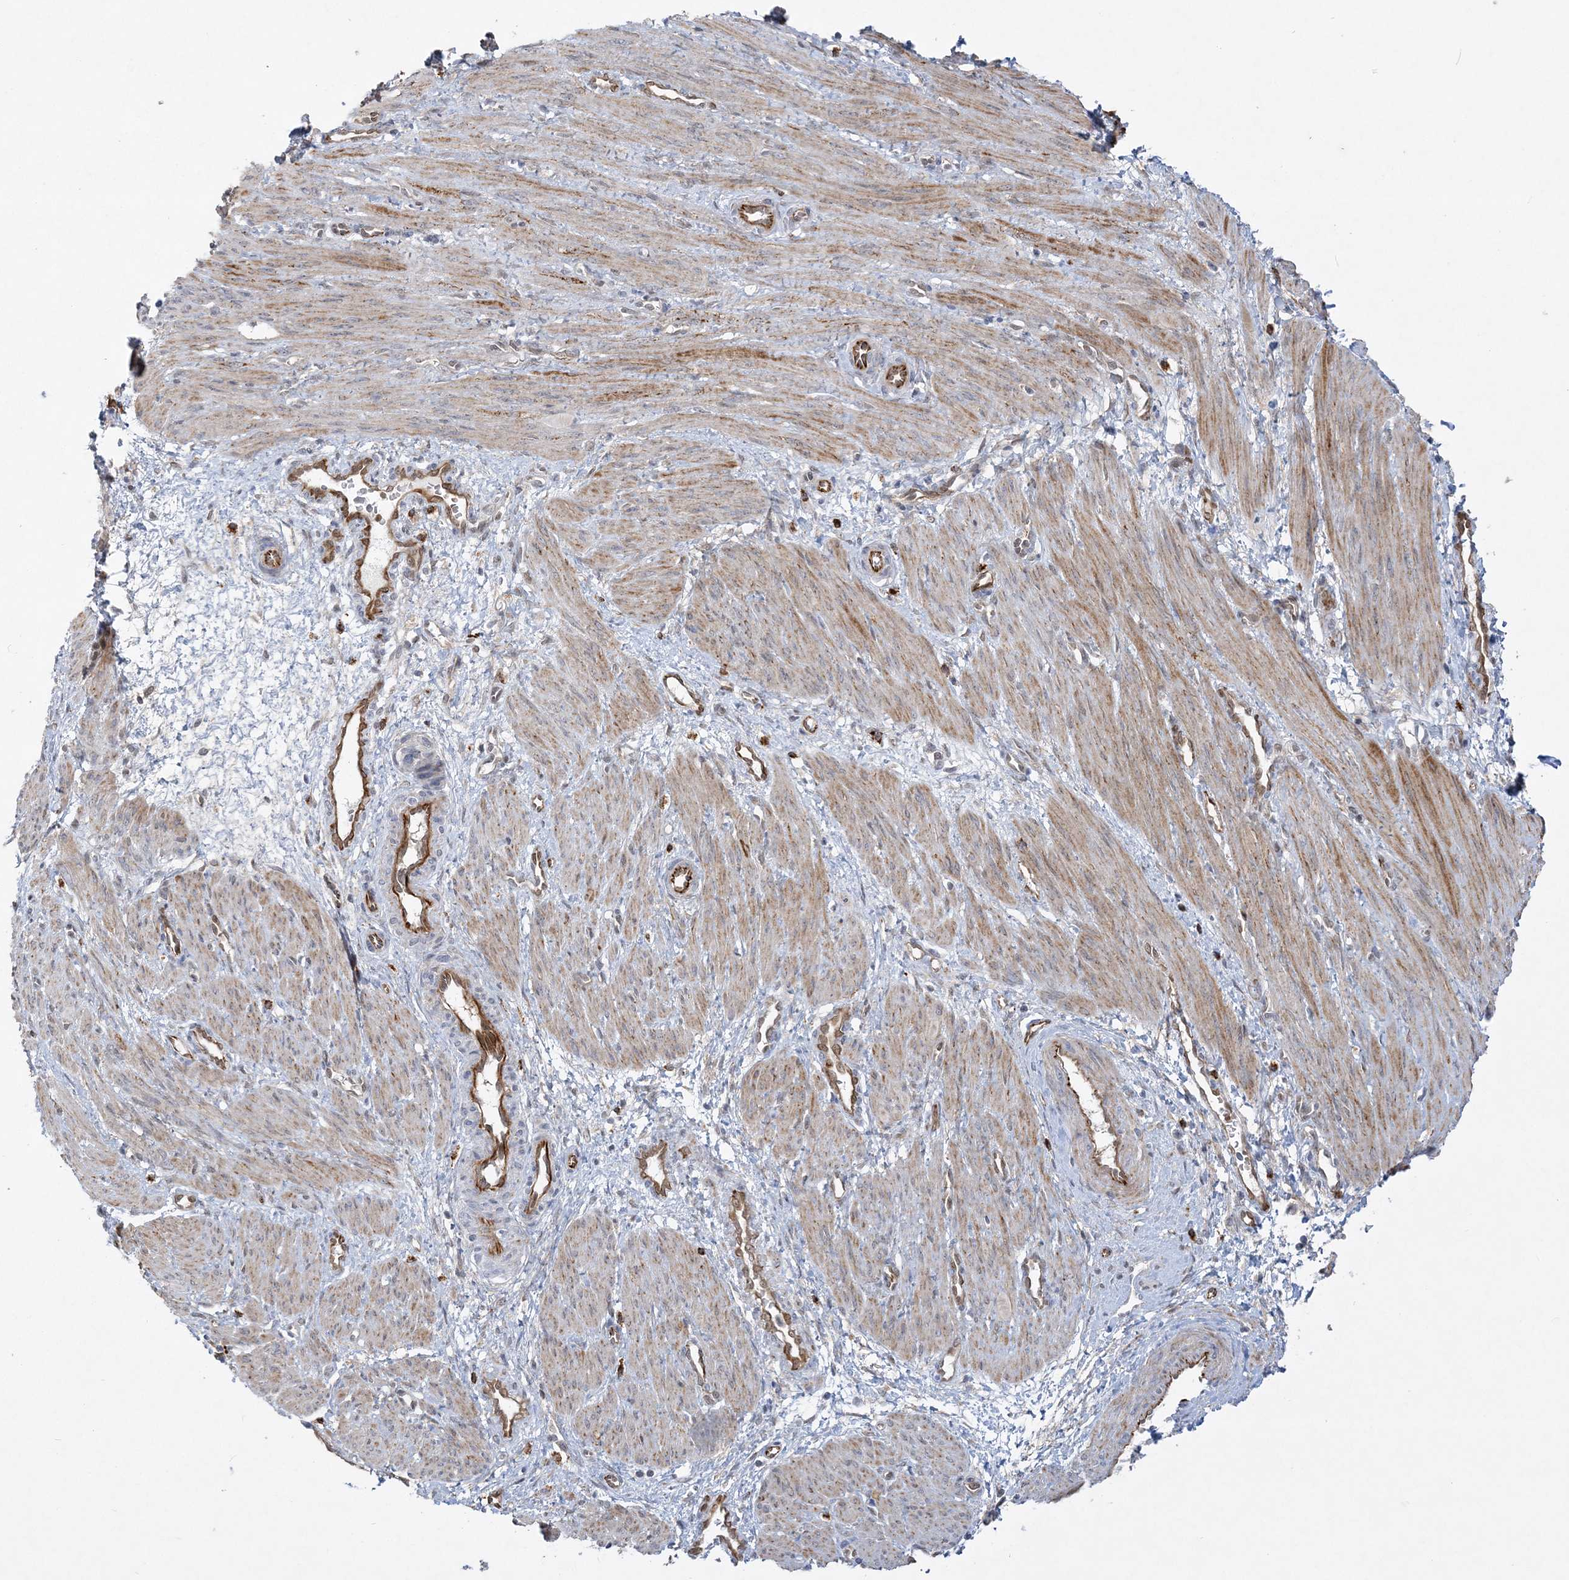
{"staining": {"intensity": "moderate", "quantity": ">75%", "location": "cytoplasmic/membranous"}, "tissue": "smooth muscle", "cell_type": "Smooth muscle cells", "image_type": "normal", "snomed": [{"axis": "morphology", "description": "Normal tissue, NOS"}, {"axis": "topography", "description": "Endometrium"}], "caption": "Immunohistochemistry (DAB (3,3'-diaminobenzidine)) staining of benign smooth muscle exhibits moderate cytoplasmic/membranous protein staining in about >75% of smooth muscle cells. Immunohistochemistry (ihc) stains the protein in brown and the nuclei are stained blue.", "gene": "INPP1", "patient": {"sex": "female", "age": 33}}